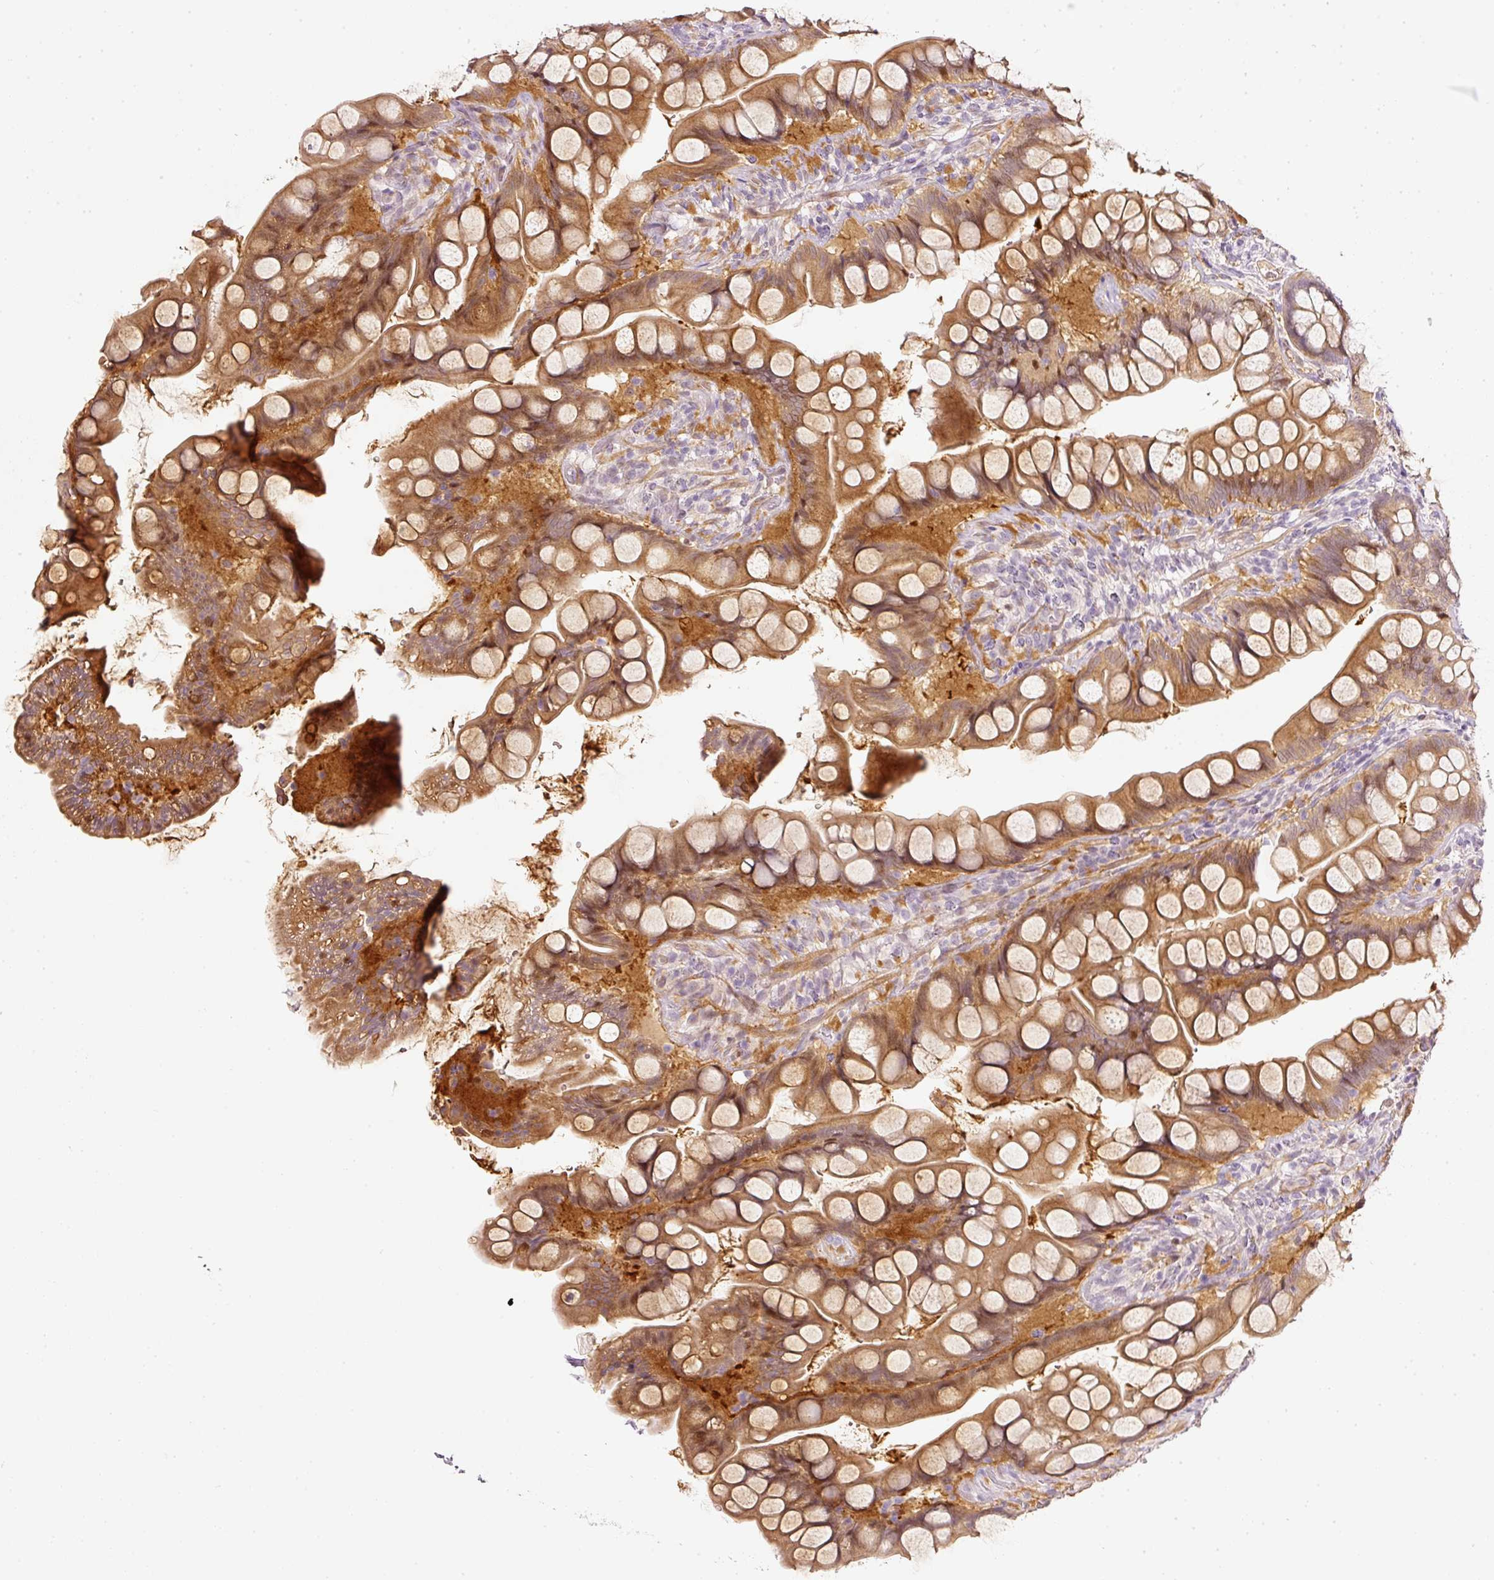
{"staining": {"intensity": "moderate", "quantity": ">75%", "location": "cytoplasmic/membranous,nuclear"}, "tissue": "small intestine", "cell_type": "Glandular cells", "image_type": "normal", "snomed": [{"axis": "morphology", "description": "Normal tissue, NOS"}, {"axis": "topography", "description": "Small intestine"}], "caption": "A high-resolution image shows immunohistochemistry (IHC) staining of normal small intestine, which reveals moderate cytoplasmic/membranous,nuclear staining in approximately >75% of glandular cells.", "gene": "TOGARAM1", "patient": {"sex": "male", "age": 70}}